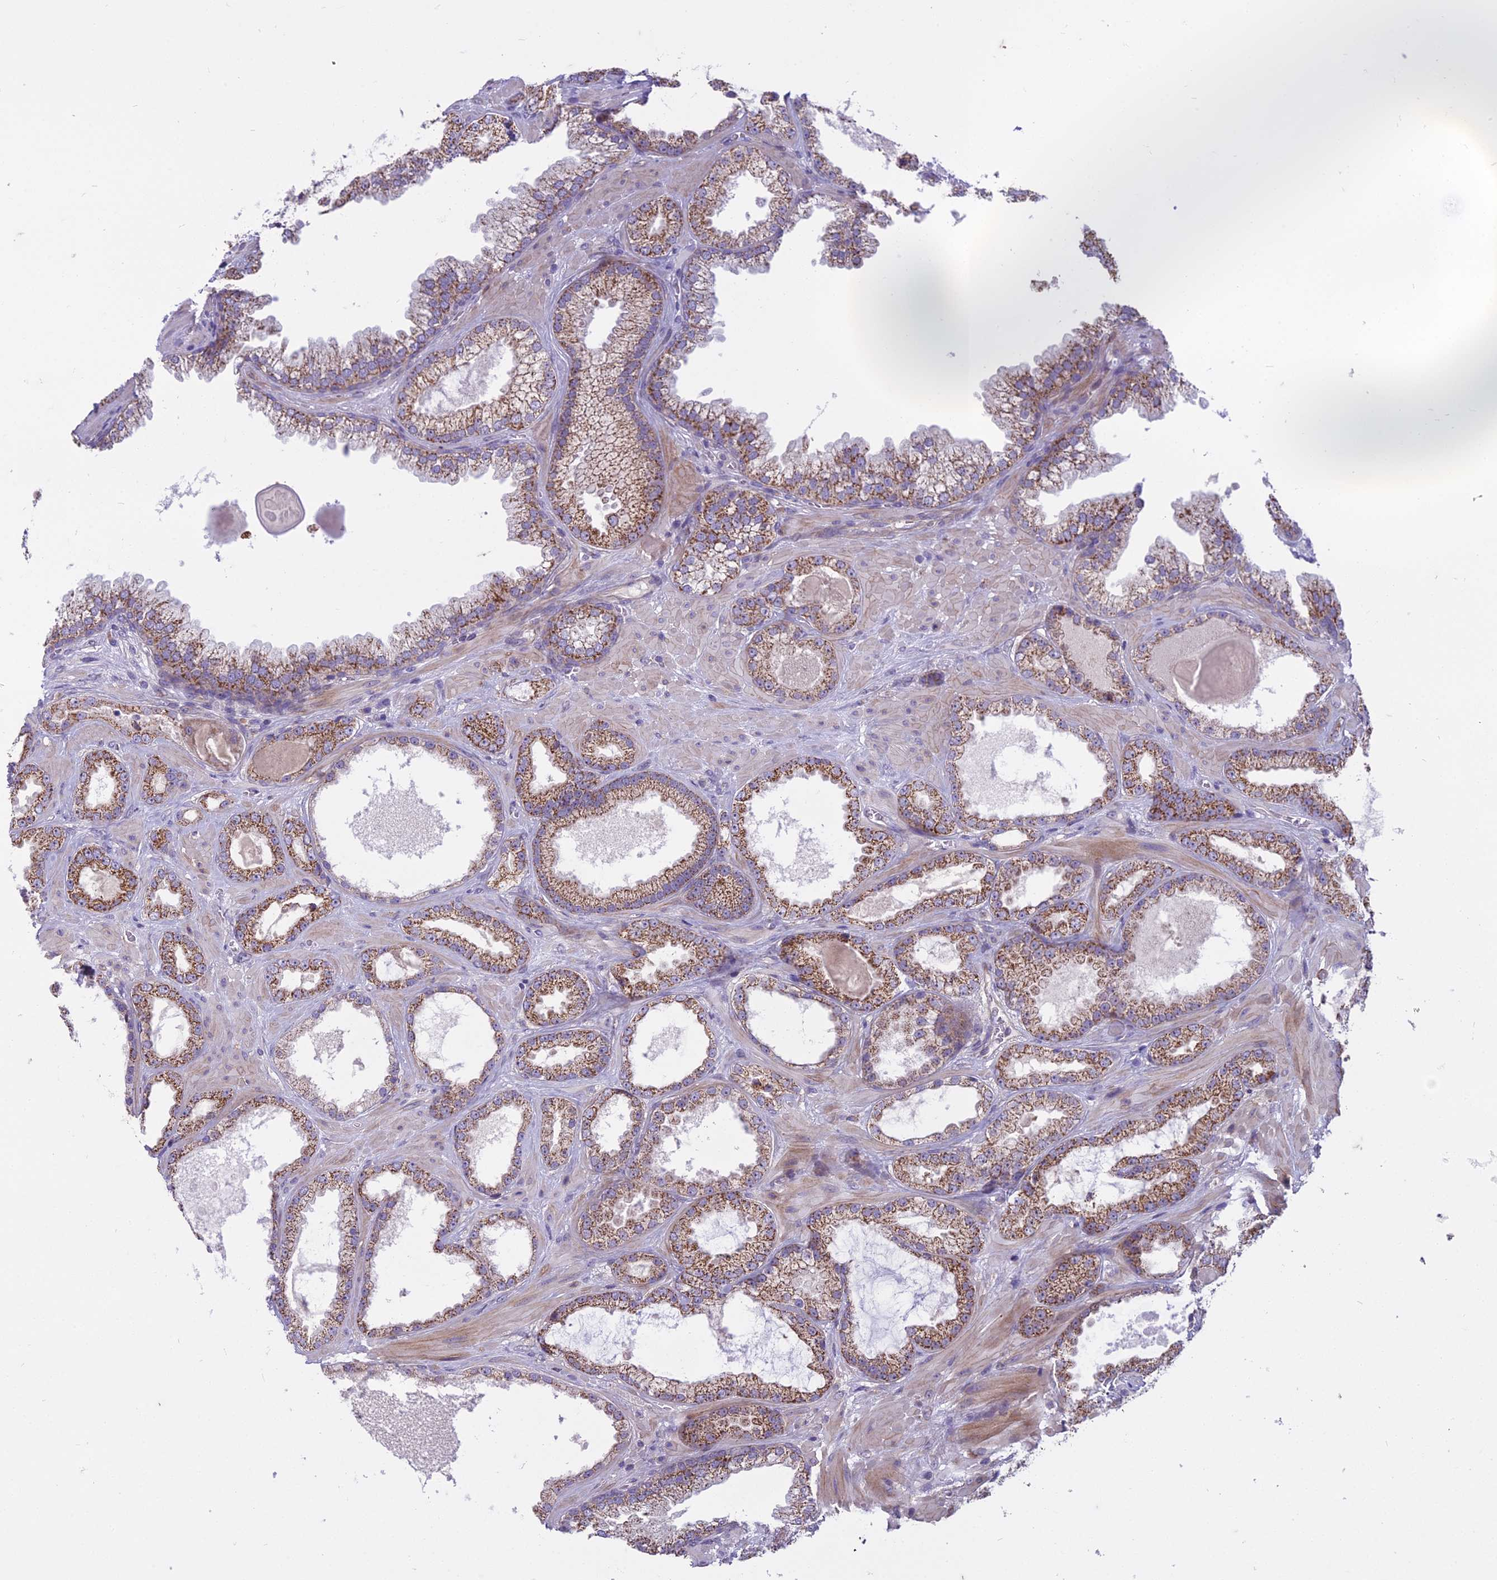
{"staining": {"intensity": "strong", "quantity": "25%-75%", "location": "cytoplasmic/membranous"}, "tissue": "prostate cancer", "cell_type": "Tumor cells", "image_type": "cancer", "snomed": [{"axis": "morphology", "description": "Adenocarcinoma, Low grade"}, {"axis": "topography", "description": "Prostate"}], "caption": "This micrograph shows immunohistochemistry (IHC) staining of adenocarcinoma (low-grade) (prostate), with high strong cytoplasmic/membranous expression in about 25%-75% of tumor cells.", "gene": "DUS2", "patient": {"sex": "male", "age": 57}}